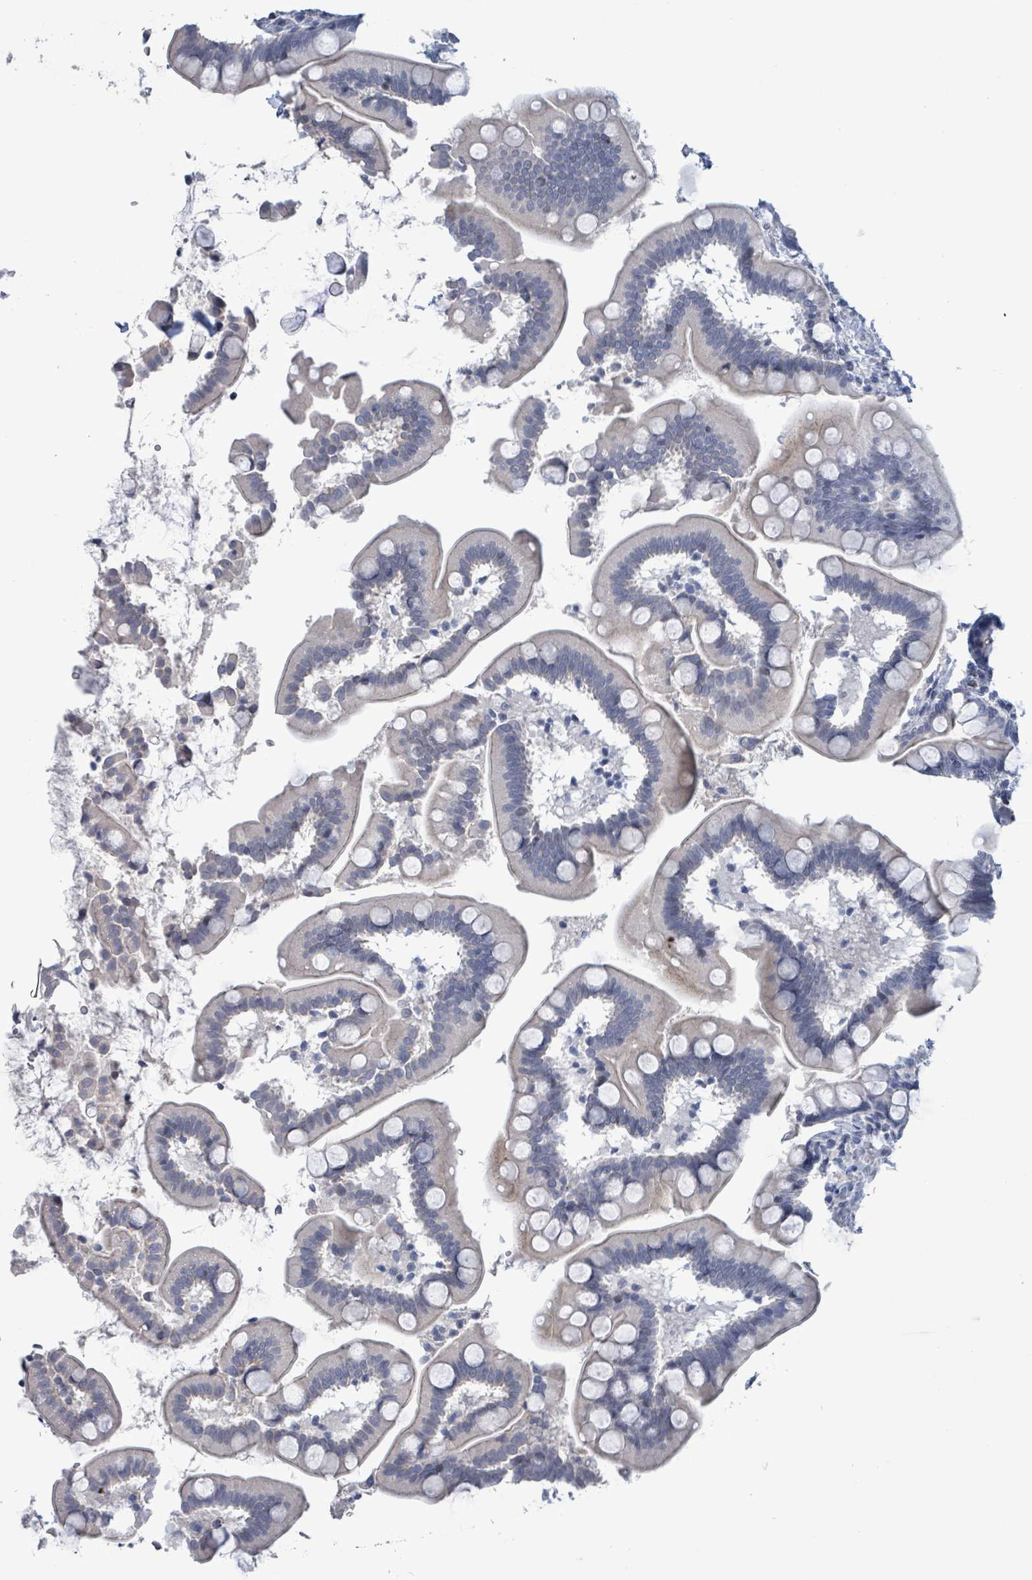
{"staining": {"intensity": "negative", "quantity": "none", "location": "none"}, "tissue": "small intestine", "cell_type": "Glandular cells", "image_type": "normal", "snomed": [{"axis": "morphology", "description": "Normal tissue, NOS"}, {"axis": "topography", "description": "Small intestine"}], "caption": "Human small intestine stained for a protein using immunohistochemistry exhibits no positivity in glandular cells.", "gene": "NTN3", "patient": {"sex": "female", "age": 64}}